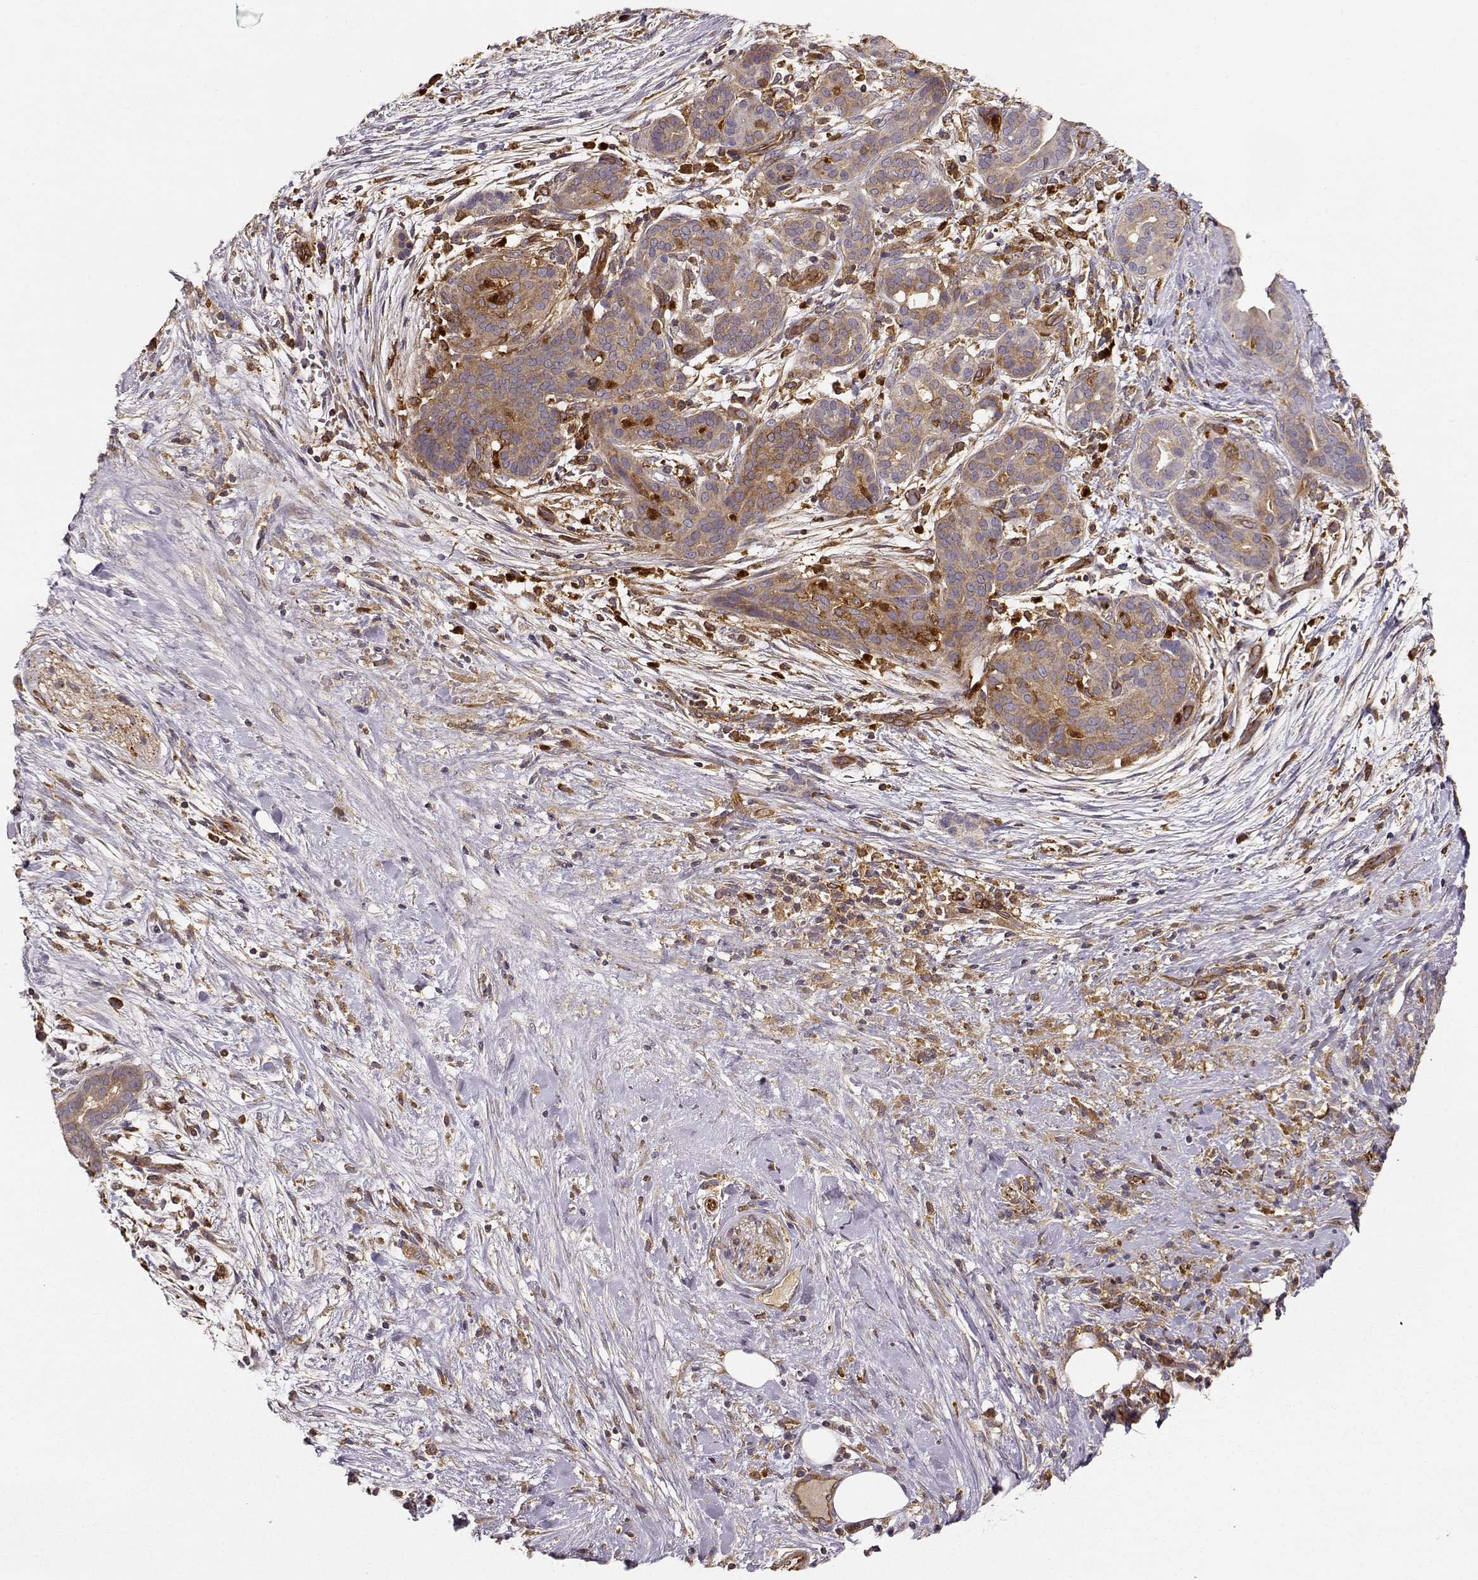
{"staining": {"intensity": "moderate", "quantity": ">75%", "location": "cytoplasmic/membranous"}, "tissue": "pancreatic cancer", "cell_type": "Tumor cells", "image_type": "cancer", "snomed": [{"axis": "morphology", "description": "Adenocarcinoma, NOS"}, {"axis": "topography", "description": "Pancreas"}], "caption": "A photomicrograph showing moderate cytoplasmic/membranous positivity in approximately >75% of tumor cells in pancreatic adenocarcinoma, as visualized by brown immunohistochemical staining.", "gene": "ARHGEF2", "patient": {"sex": "male", "age": 44}}